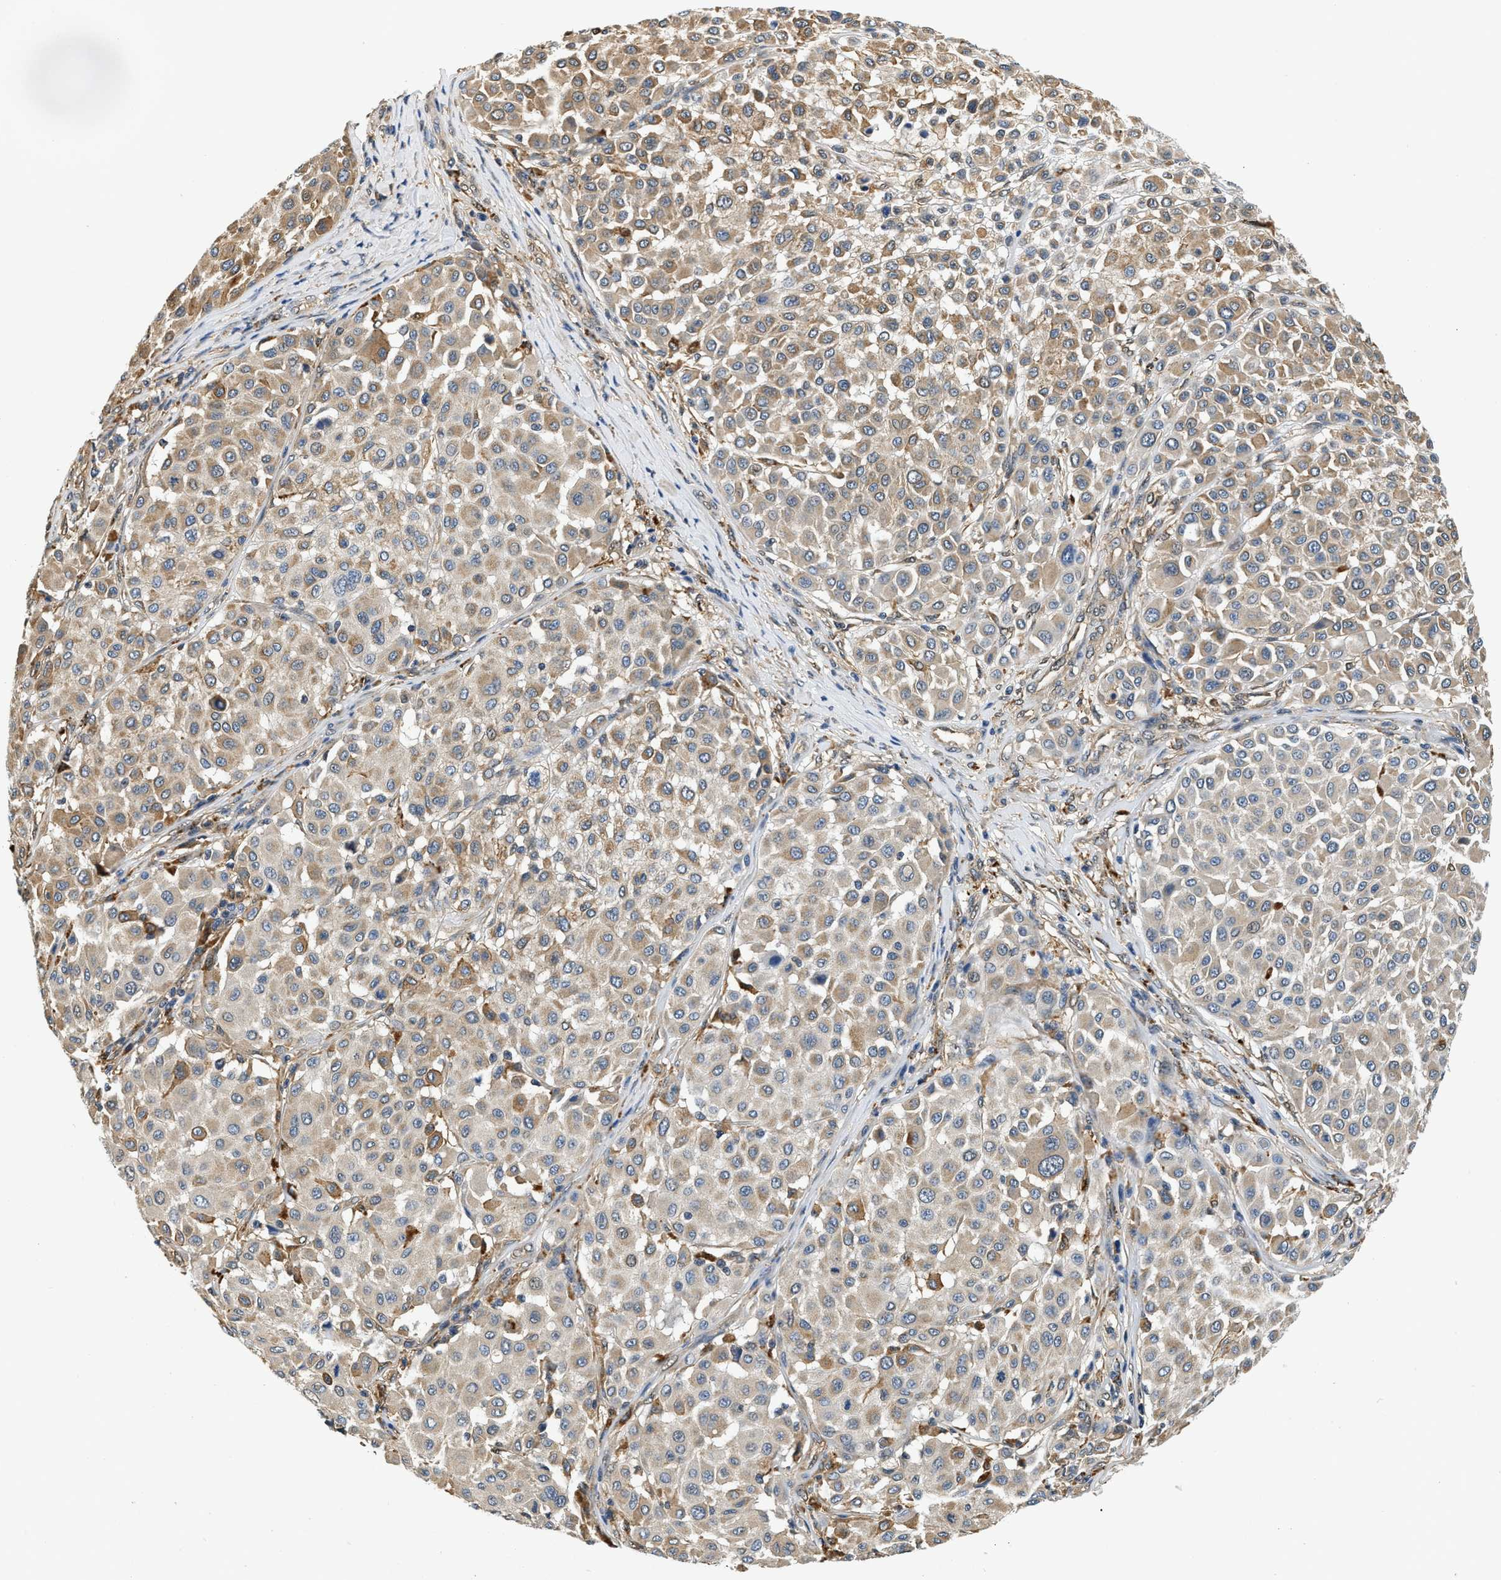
{"staining": {"intensity": "moderate", "quantity": ">75%", "location": "cytoplasmic/membranous"}, "tissue": "melanoma", "cell_type": "Tumor cells", "image_type": "cancer", "snomed": [{"axis": "morphology", "description": "Malignant melanoma, Metastatic site"}, {"axis": "topography", "description": "Soft tissue"}], "caption": "Protein expression analysis of malignant melanoma (metastatic site) shows moderate cytoplasmic/membranous positivity in approximately >75% of tumor cells.", "gene": "BCL7C", "patient": {"sex": "male", "age": 41}}